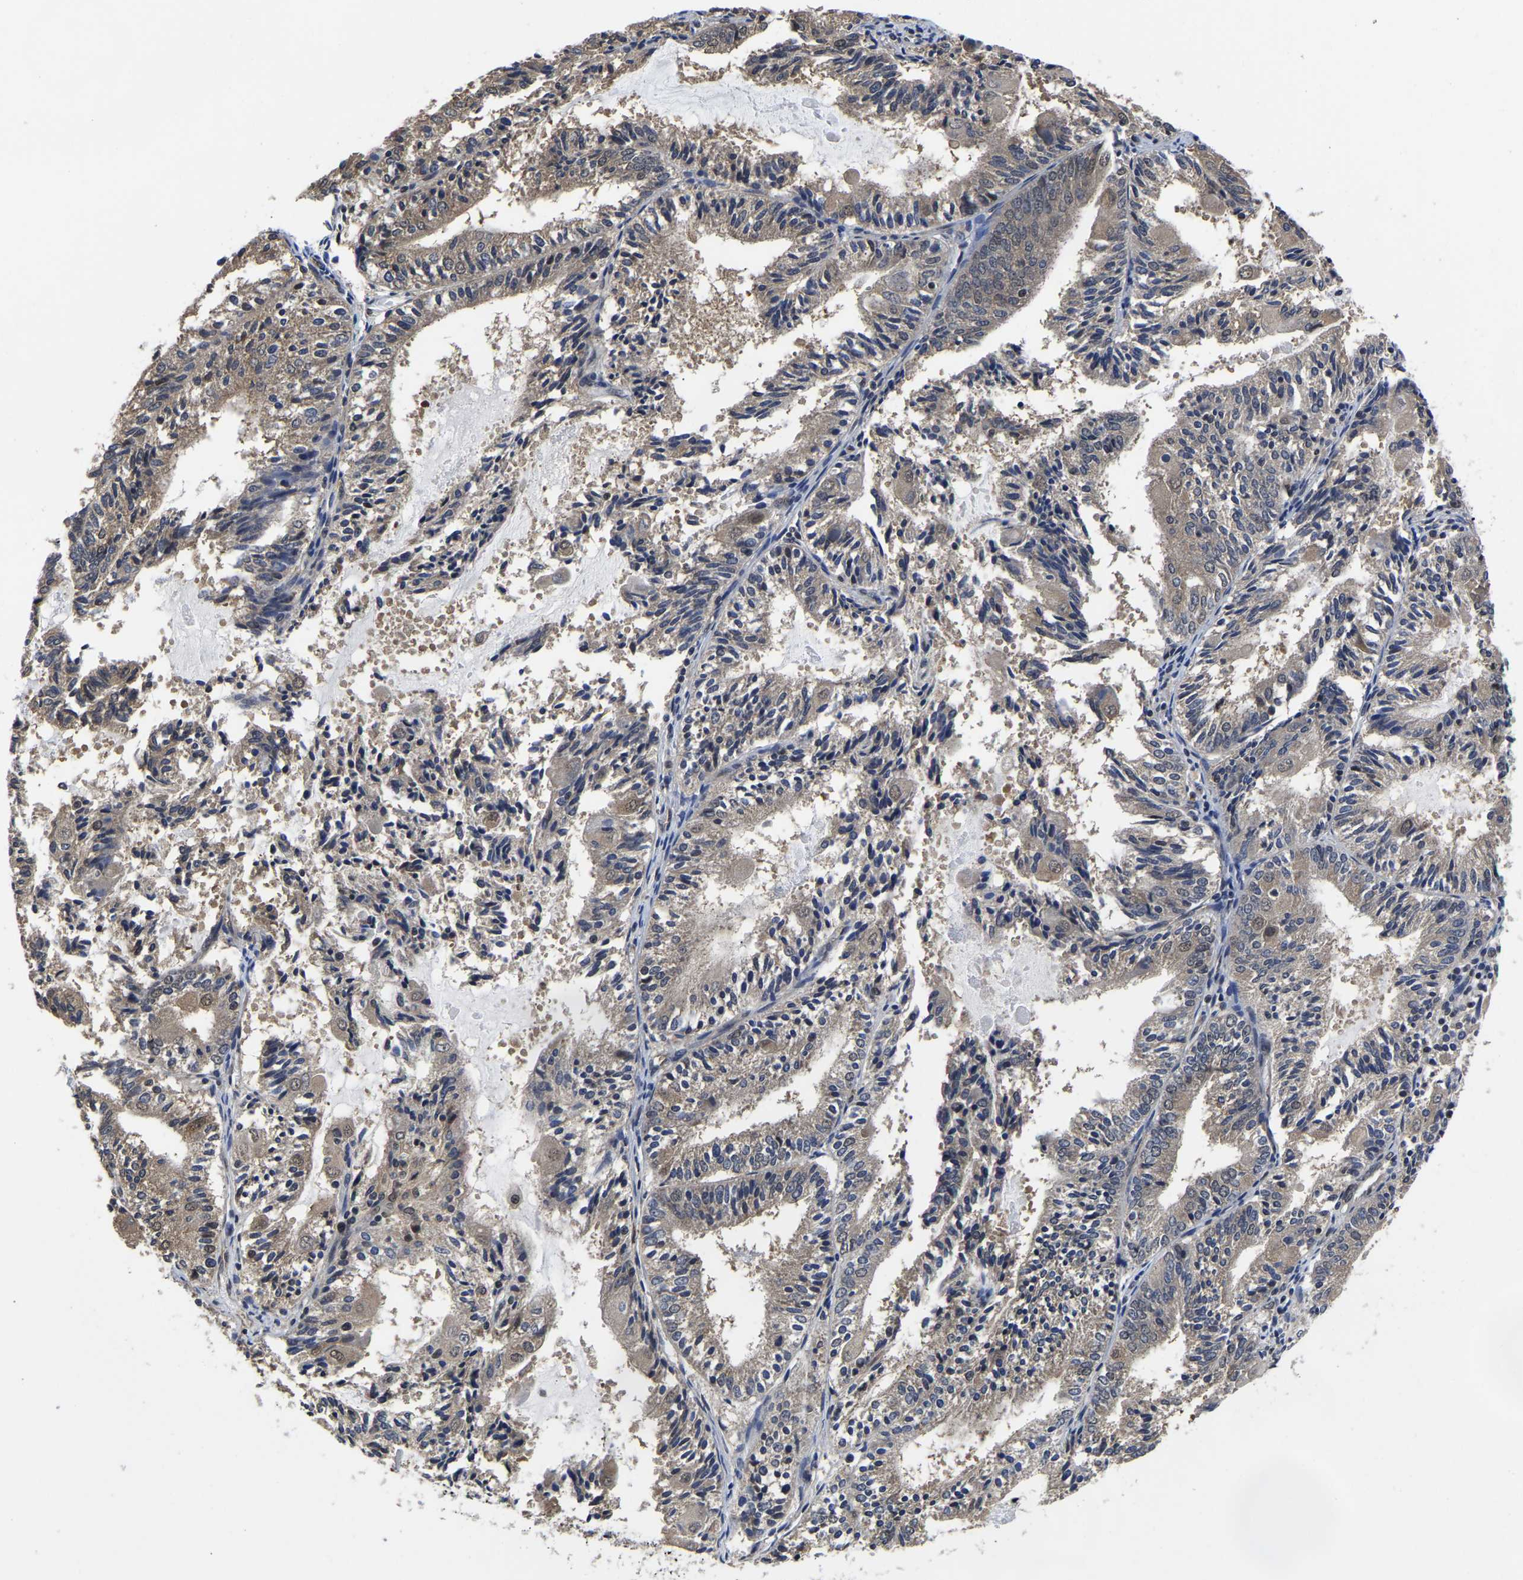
{"staining": {"intensity": "weak", "quantity": ">75%", "location": "cytoplasmic/membranous,nuclear"}, "tissue": "endometrial cancer", "cell_type": "Tumor cells", "image_type": "cancer", "snomed": [{"axis": "morphology", "description": "Adenocarcinoma, NOS"}, {"axis": "topography", "description": "Endometrium"}], "caption": "Endometrial cancer was stained to show a protein in brown. There is low levels of weak cytoplasmic/membranous and nuclear positivity in approximately >75% of tumor cells.", "gene": "MCOLN2", "patient": {"sex": "female", "age": 81}}